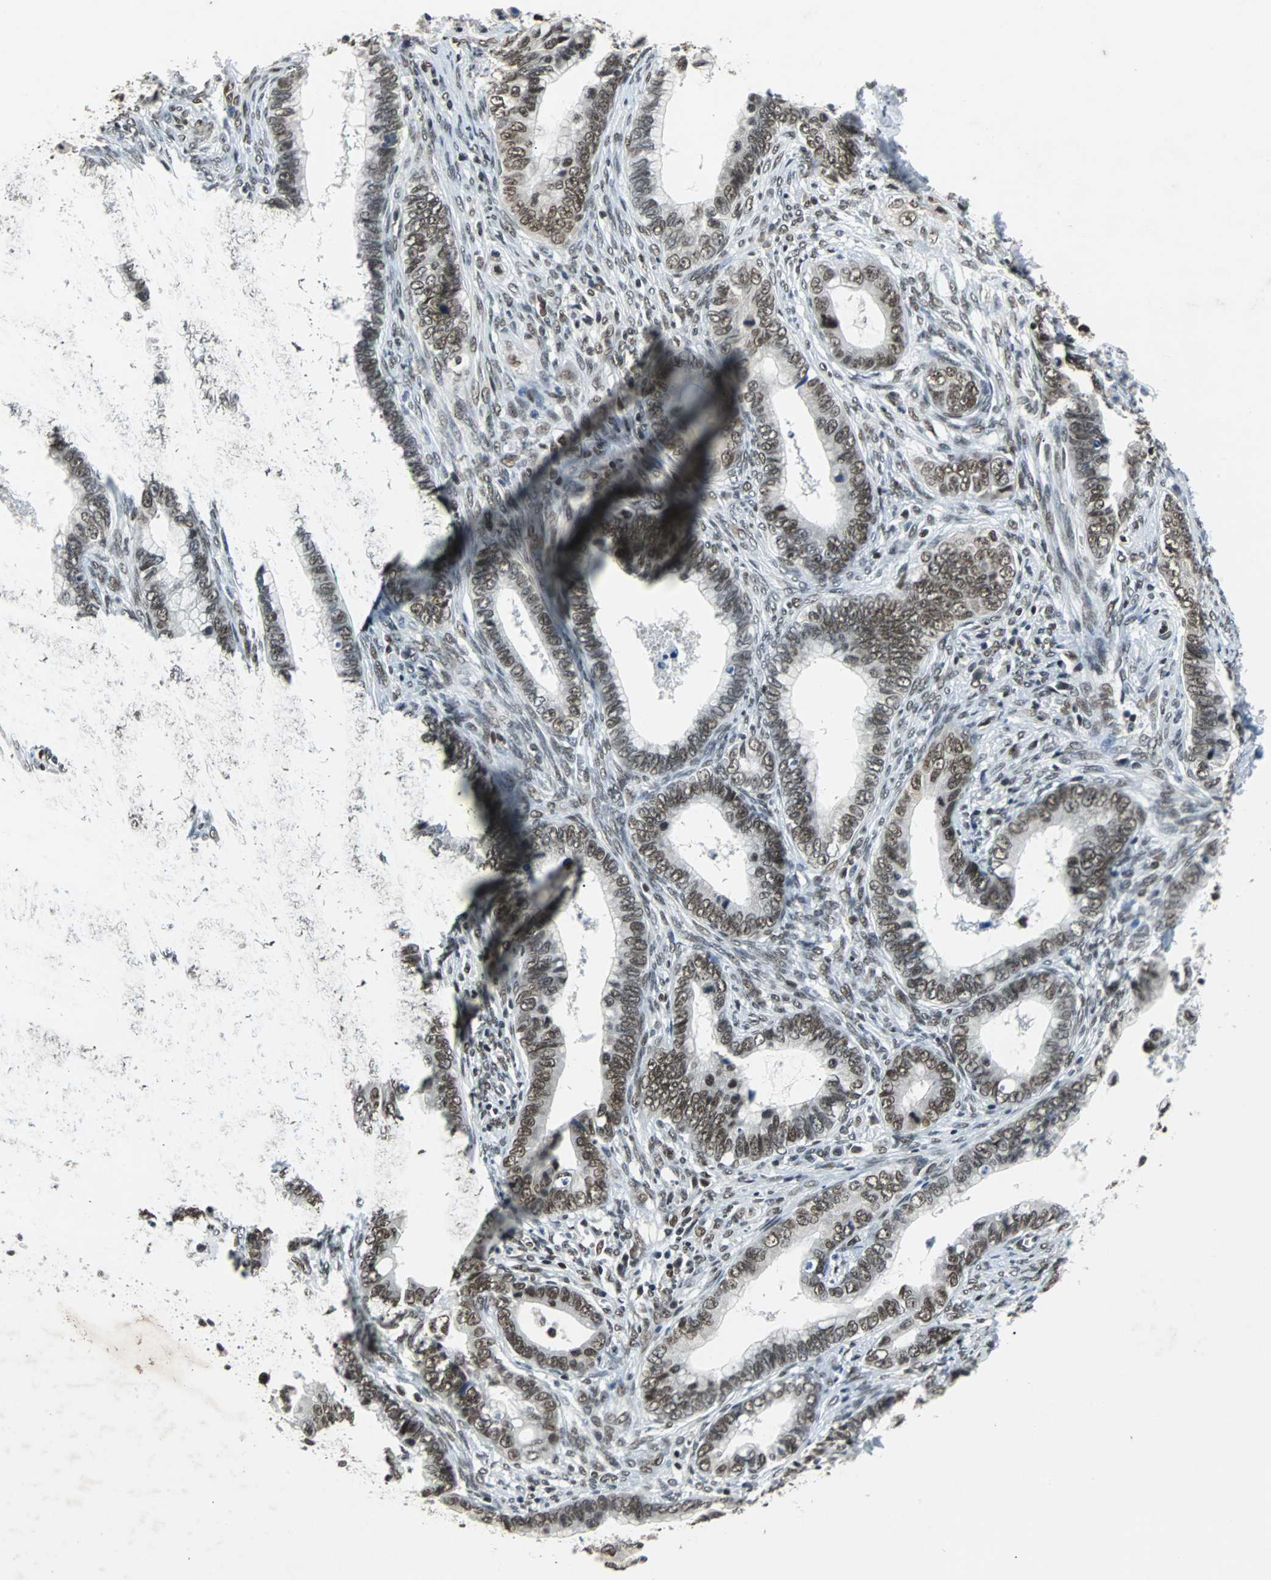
{"staining": {"intensity": "moderate", "quantity": ">75%", "location": "nuclear"}, "tissue": "cervical cancer", "cell_type": "Tumor cells", "image_type": "cancer", "snomed": [{"axis": "morphology", "description": "Adenocarcinoma, NOS"}, {"axis": "topography", "description": "Cervix"}], "caption": "Cervical cancer stained for a protein (brown) reveals moderate nuclear positive positivity in approximately >75% of tumor cells.", "gene": "GATAD2A", "patient": {"sex": "female", "age": 44}}